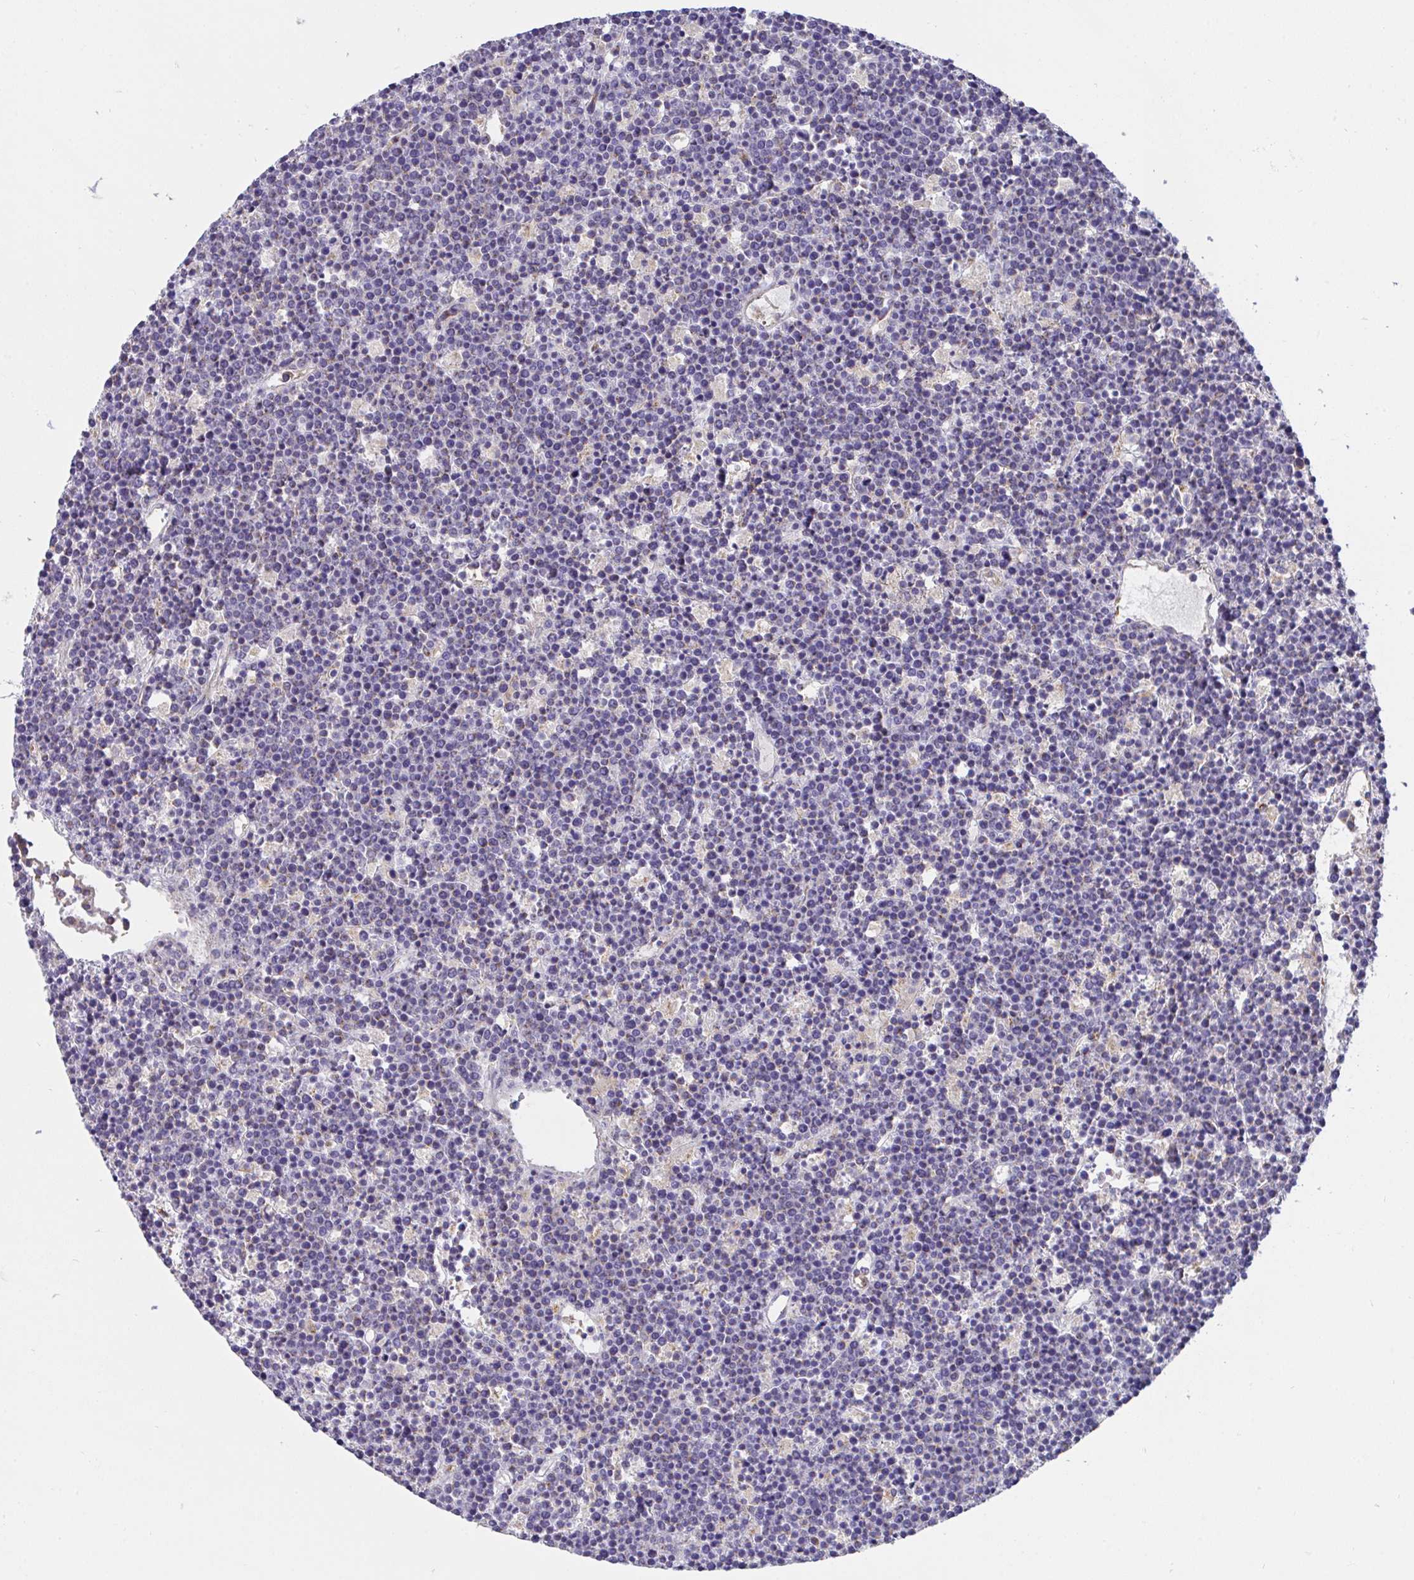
{"staining": {"intensity": "negative", "quantity": "none", "location": "none"}, "tissue": "lymphoma", "cell_type": "Tumor cells", "image_type": "cancer", "snomed": [{"axis": "morphology", "description": "Malignant lymphoma, non-Hodgkin's type, High grade"}, {"axis": "topography", "description": "Ovary"}], "caption": "An IHC histopathology image of lymphoma is shown. There is no staining in tumor cells of lymphoma.", "gene": "MIA3", "patient": {"sex": "female", "age": 56}}